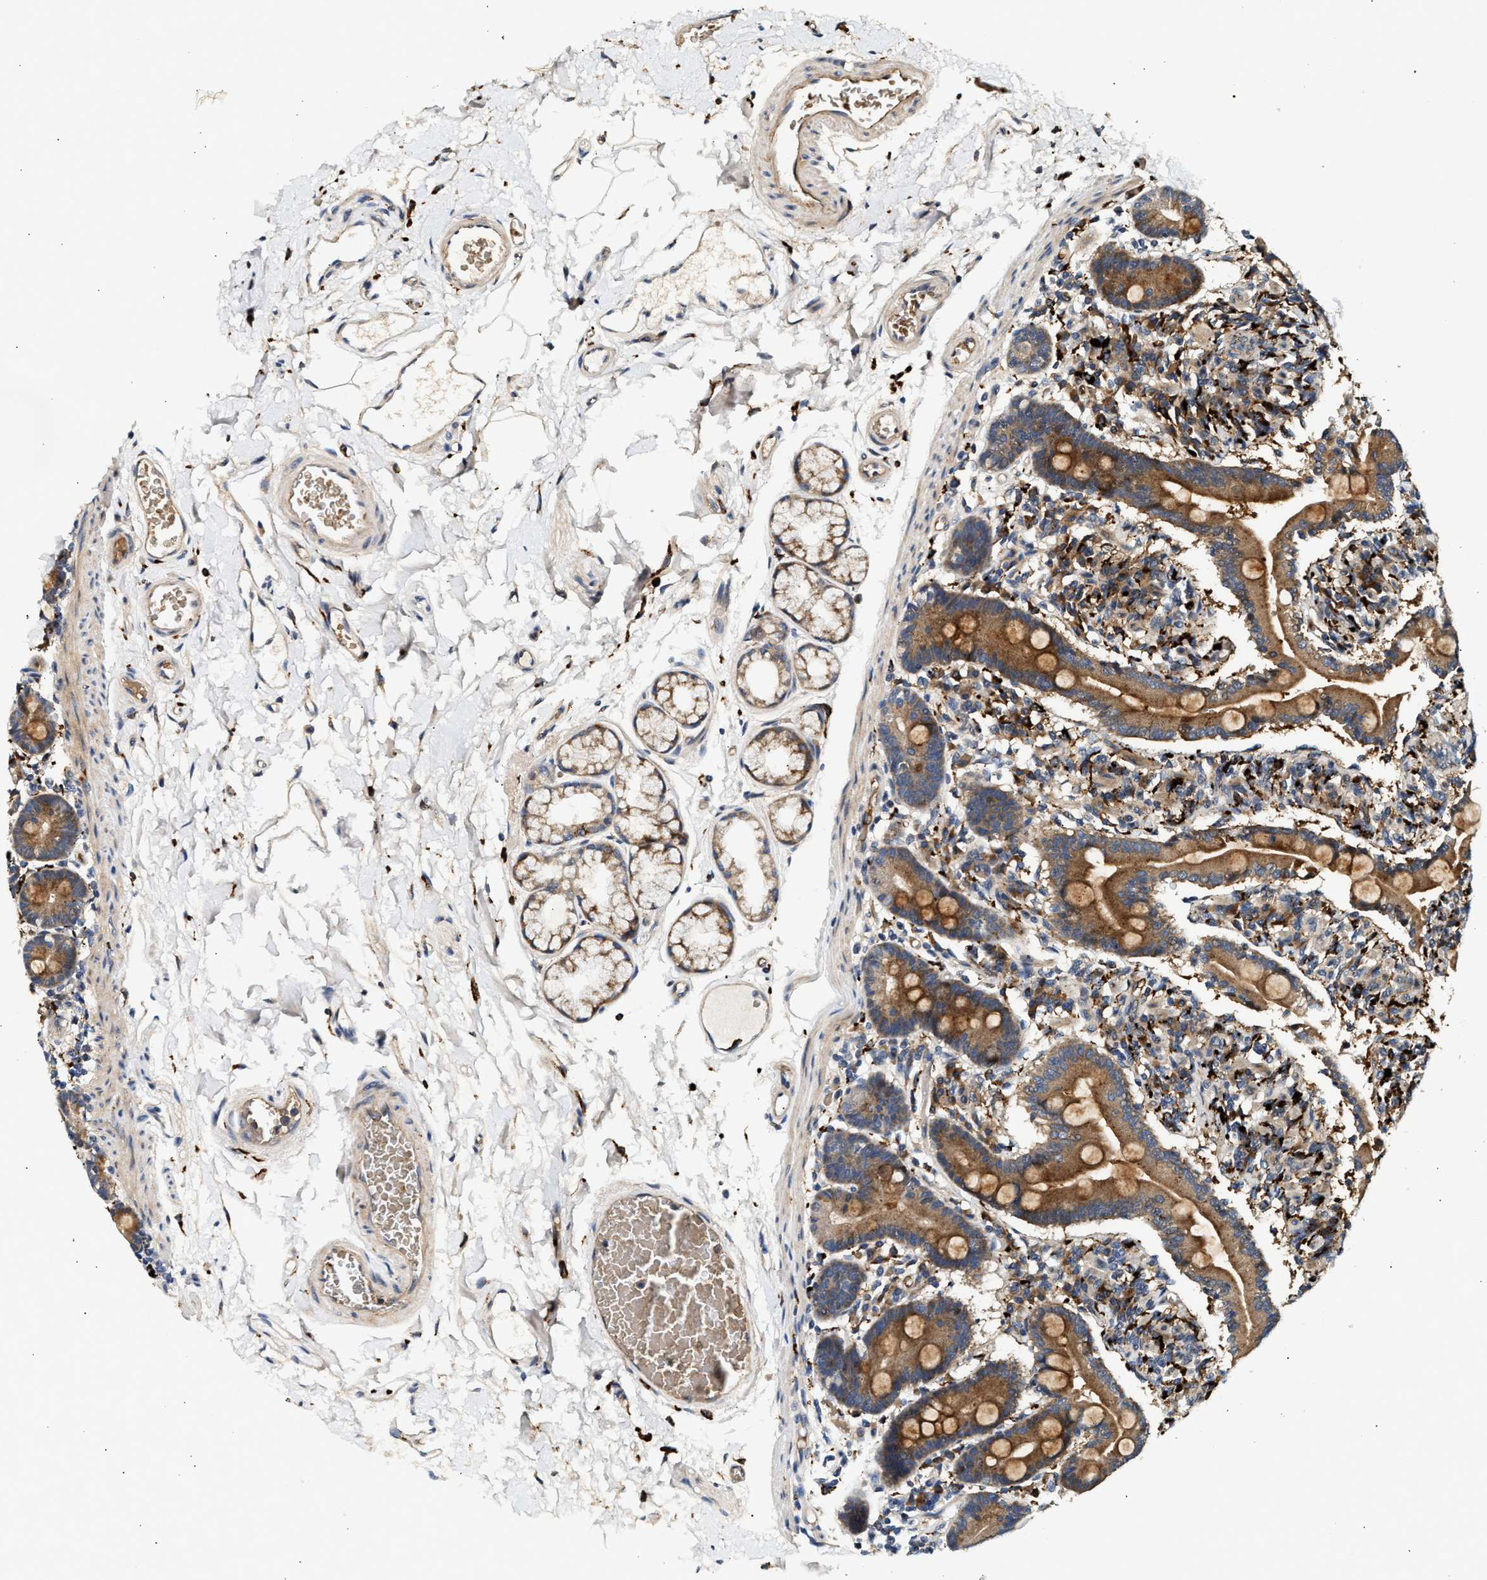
{"staining": {"intensity": "strong", "quantity": ">75%", "location": "cytoplasmic/membranous"}, "tissue": "duodenum", "cell_type": "Glandular cells", "image_type": "normal", "snomed": [{"axis": "morphology", "description": "Normal tissue, NOS"}, {"axis": "topography", "description": "Duodenum"}], "caption": "High-magnification brightfield microscopy of unremarkable duodenum stained with DAB (3,3'-diaminobenzidine) (brown) and counterstained with hematoxylin (blue). glandular cells exhibit strong cytoplasmic/membranous expression is appreciated in approximately>75% of cells. (DAB (3,3'-diaminobenzidine) IHC with brightfield microscopy, high magnification).", "gene": "PLD3", "patient": {"sex": "male", "age": 54}}